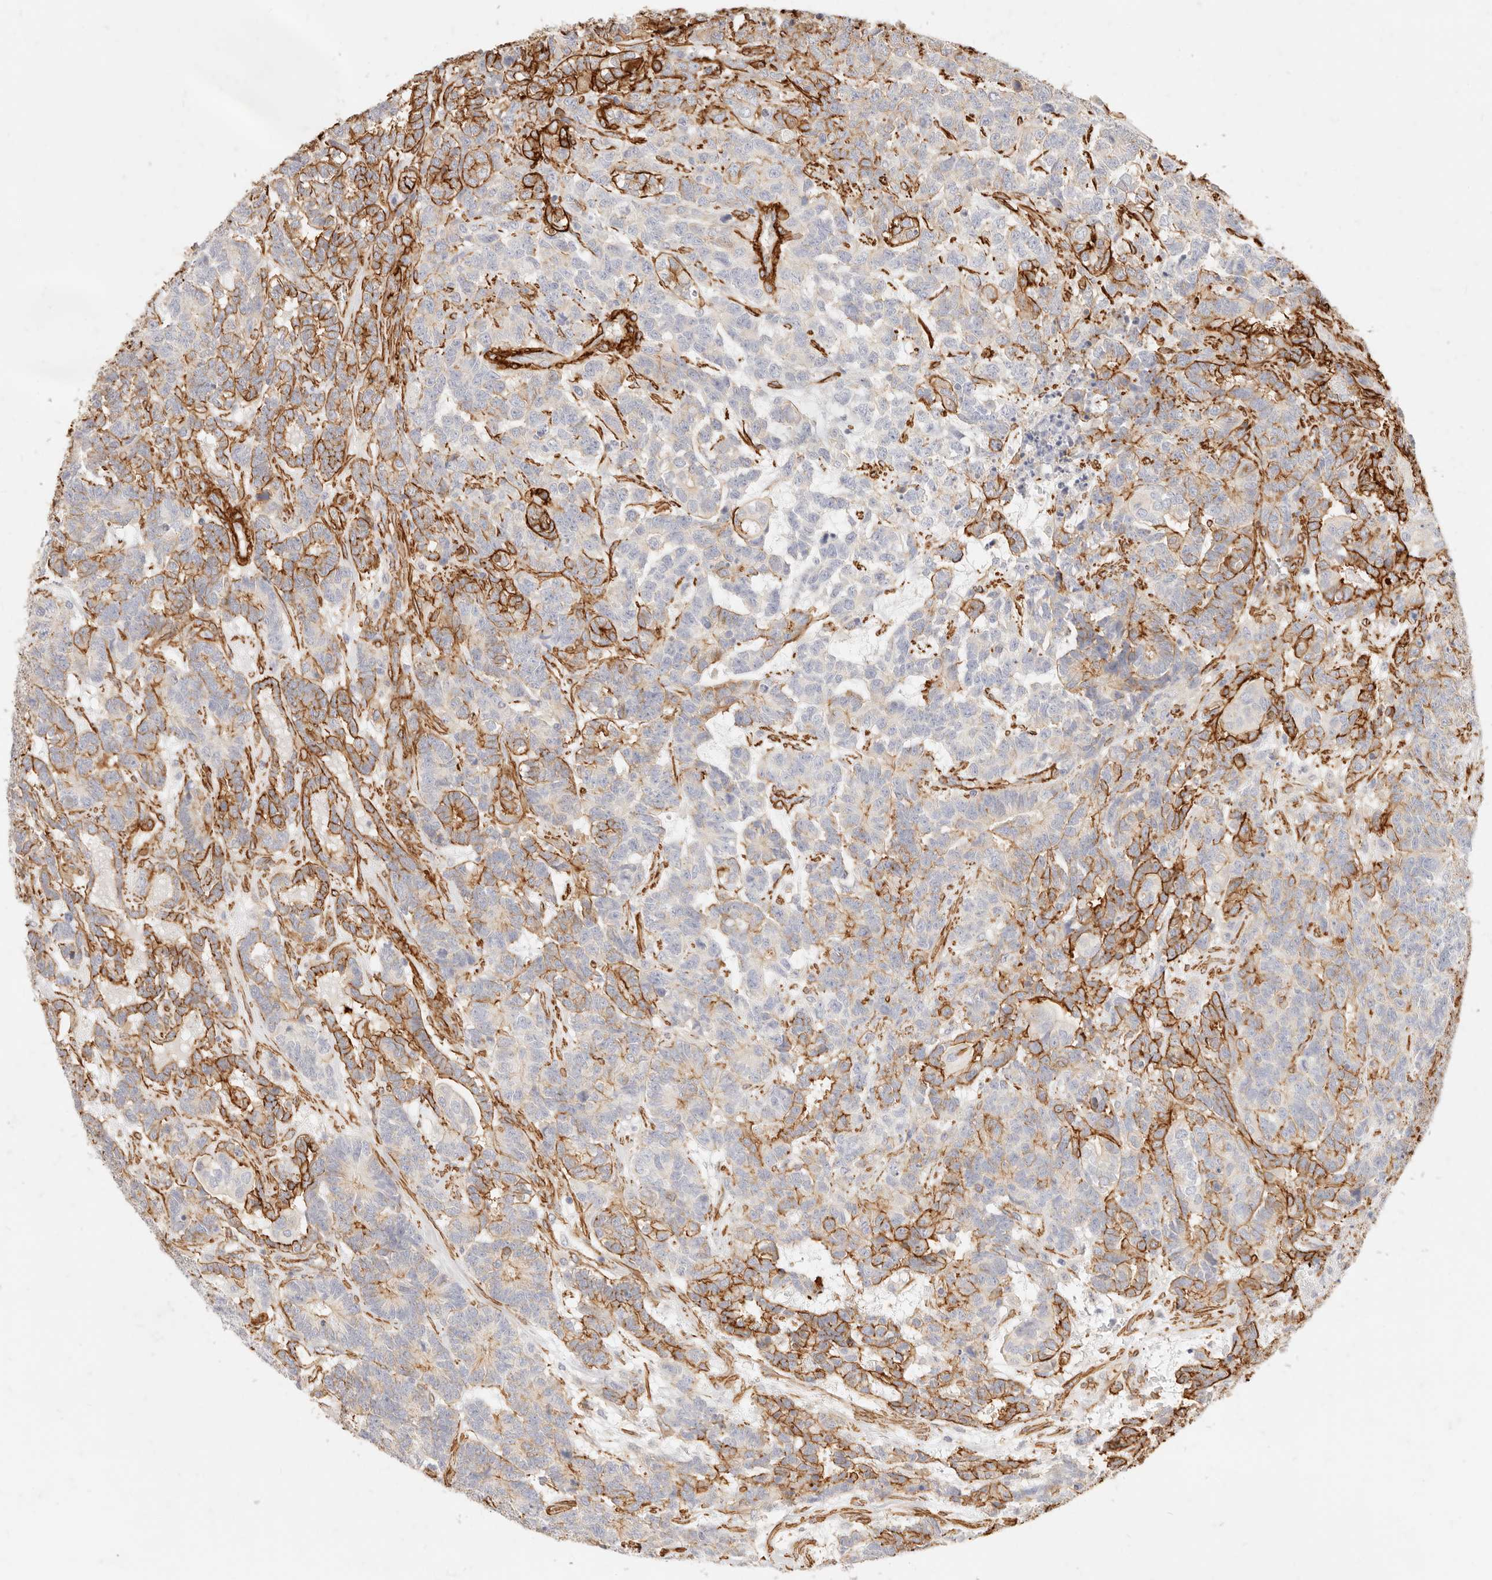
{"staining": {"intensity": "moderate", "quantity": "25%-75%", "location": "cytoplasmic/membranous"}, "tissue": "testis cancer", "cell_type": "Tumor cells", "image_type": "cancer", "snomed": [{"axis": "morphology", "description": "Carcinoma, Embryonal, NOS"}, {"axis": "topography", "description": "Testis"}], "caption": "Moderate cytoplasmic/membranous protein positivity is present in about 25%-75% of tumor cells in testis embryonal carcinoma.", "gene": "TMTC2", "patient": {"sex": "male", "age": 26}}